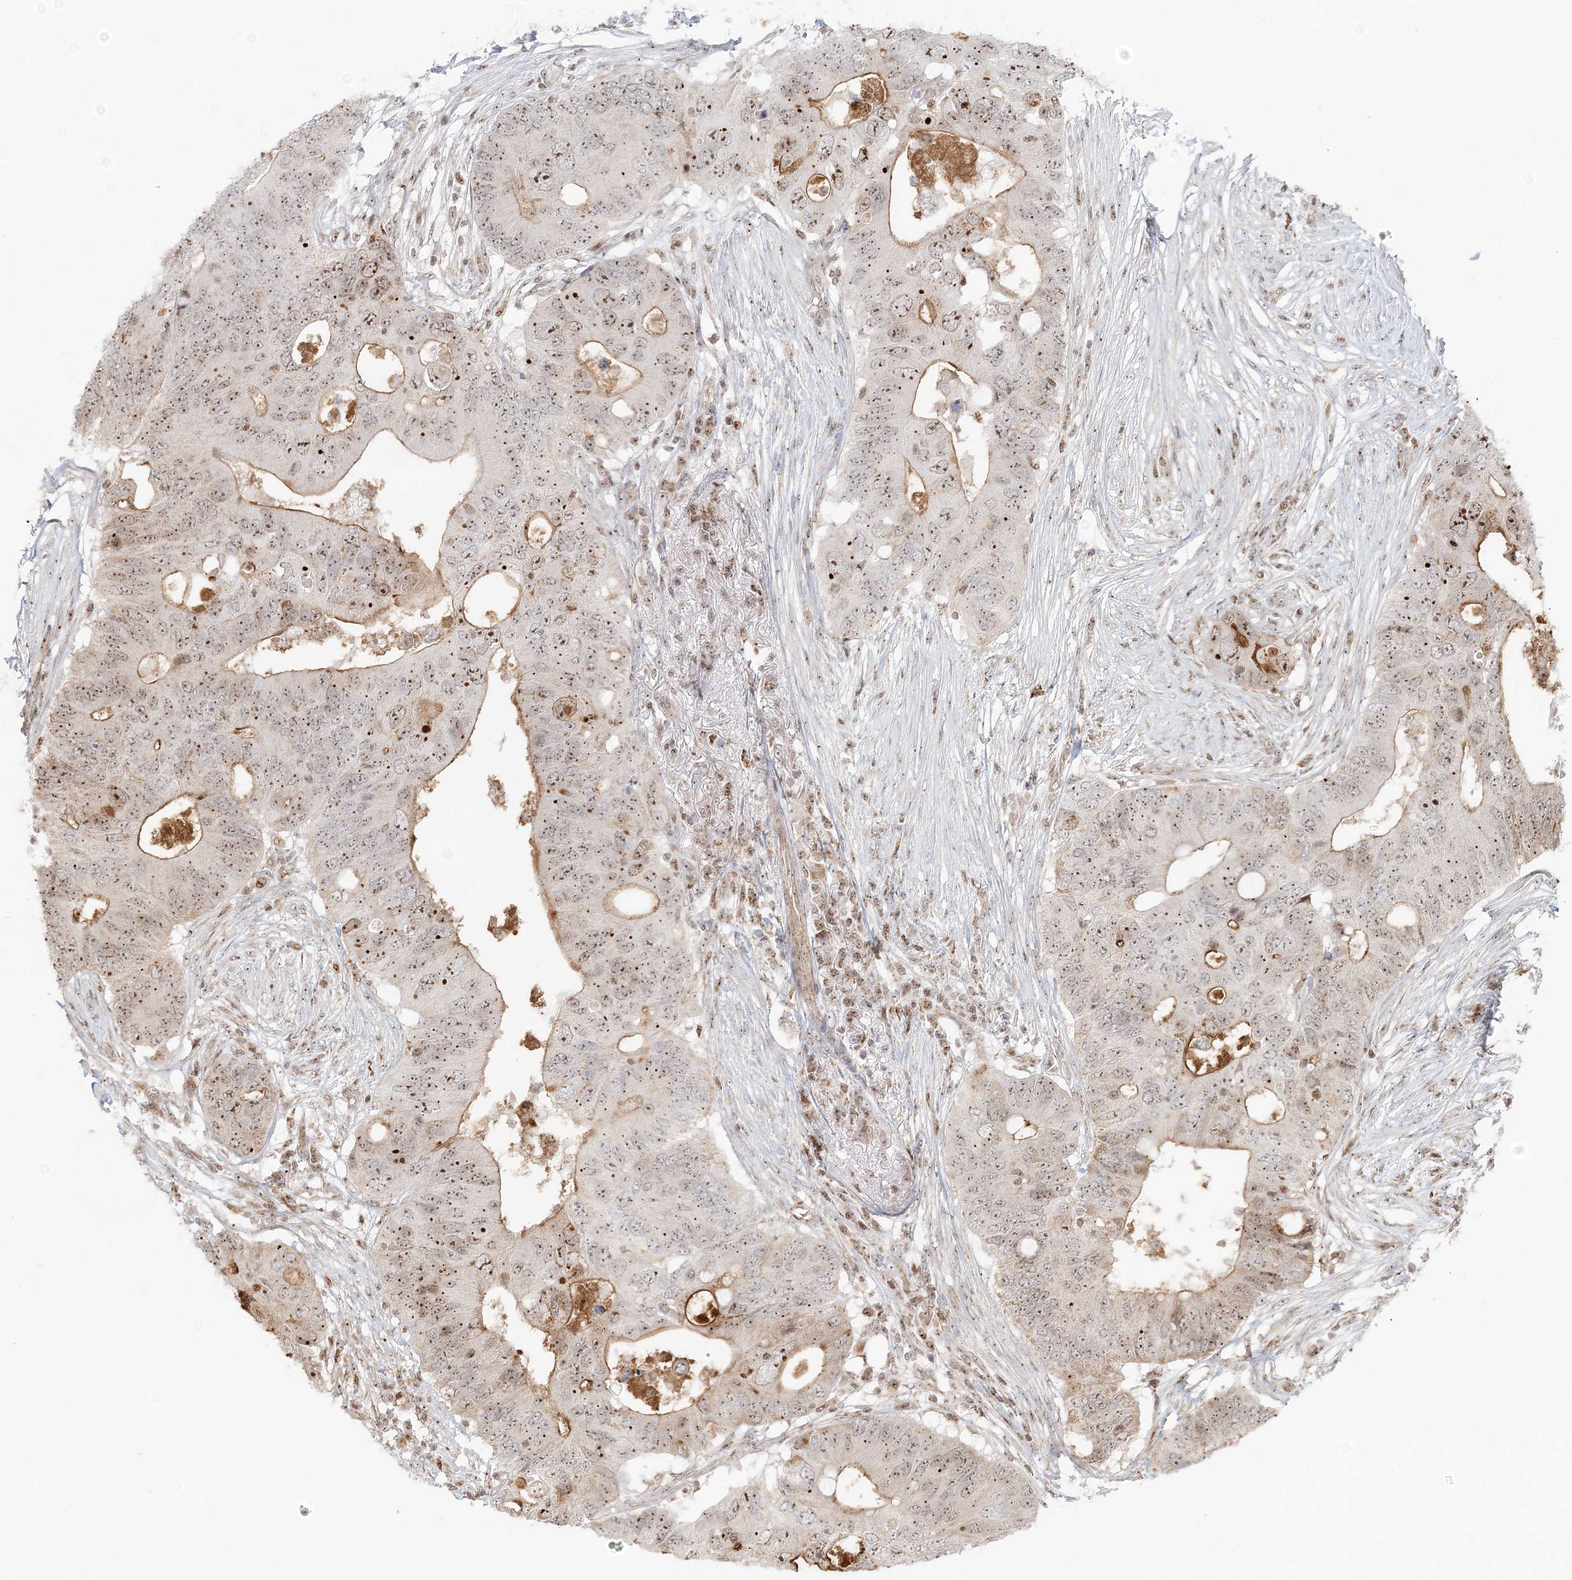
{"staining": {"intensity": "moderate", "quantity": ">75%", "location": "nuclear"}, "tissue": "colorectal cancer", "cell_type": "Tumor cells", "image_type": "cancer", "snomed": [{"axis": "morphology", "description": "Adenocarcinoma, NOS"}, {"axis": "topography", "description": "Colon"}], "caption": "A photomicrograph of colorectal cancer stained for a protein reveals moderate nuclear brown staining in tumor cells. The staining is performed using DAB brown chromogen to label protein expression. The nuclei are counter-stained blue using hematoxylin.", "gene": "UBE2F", "patient": {"sex": "male", "age": 71}}